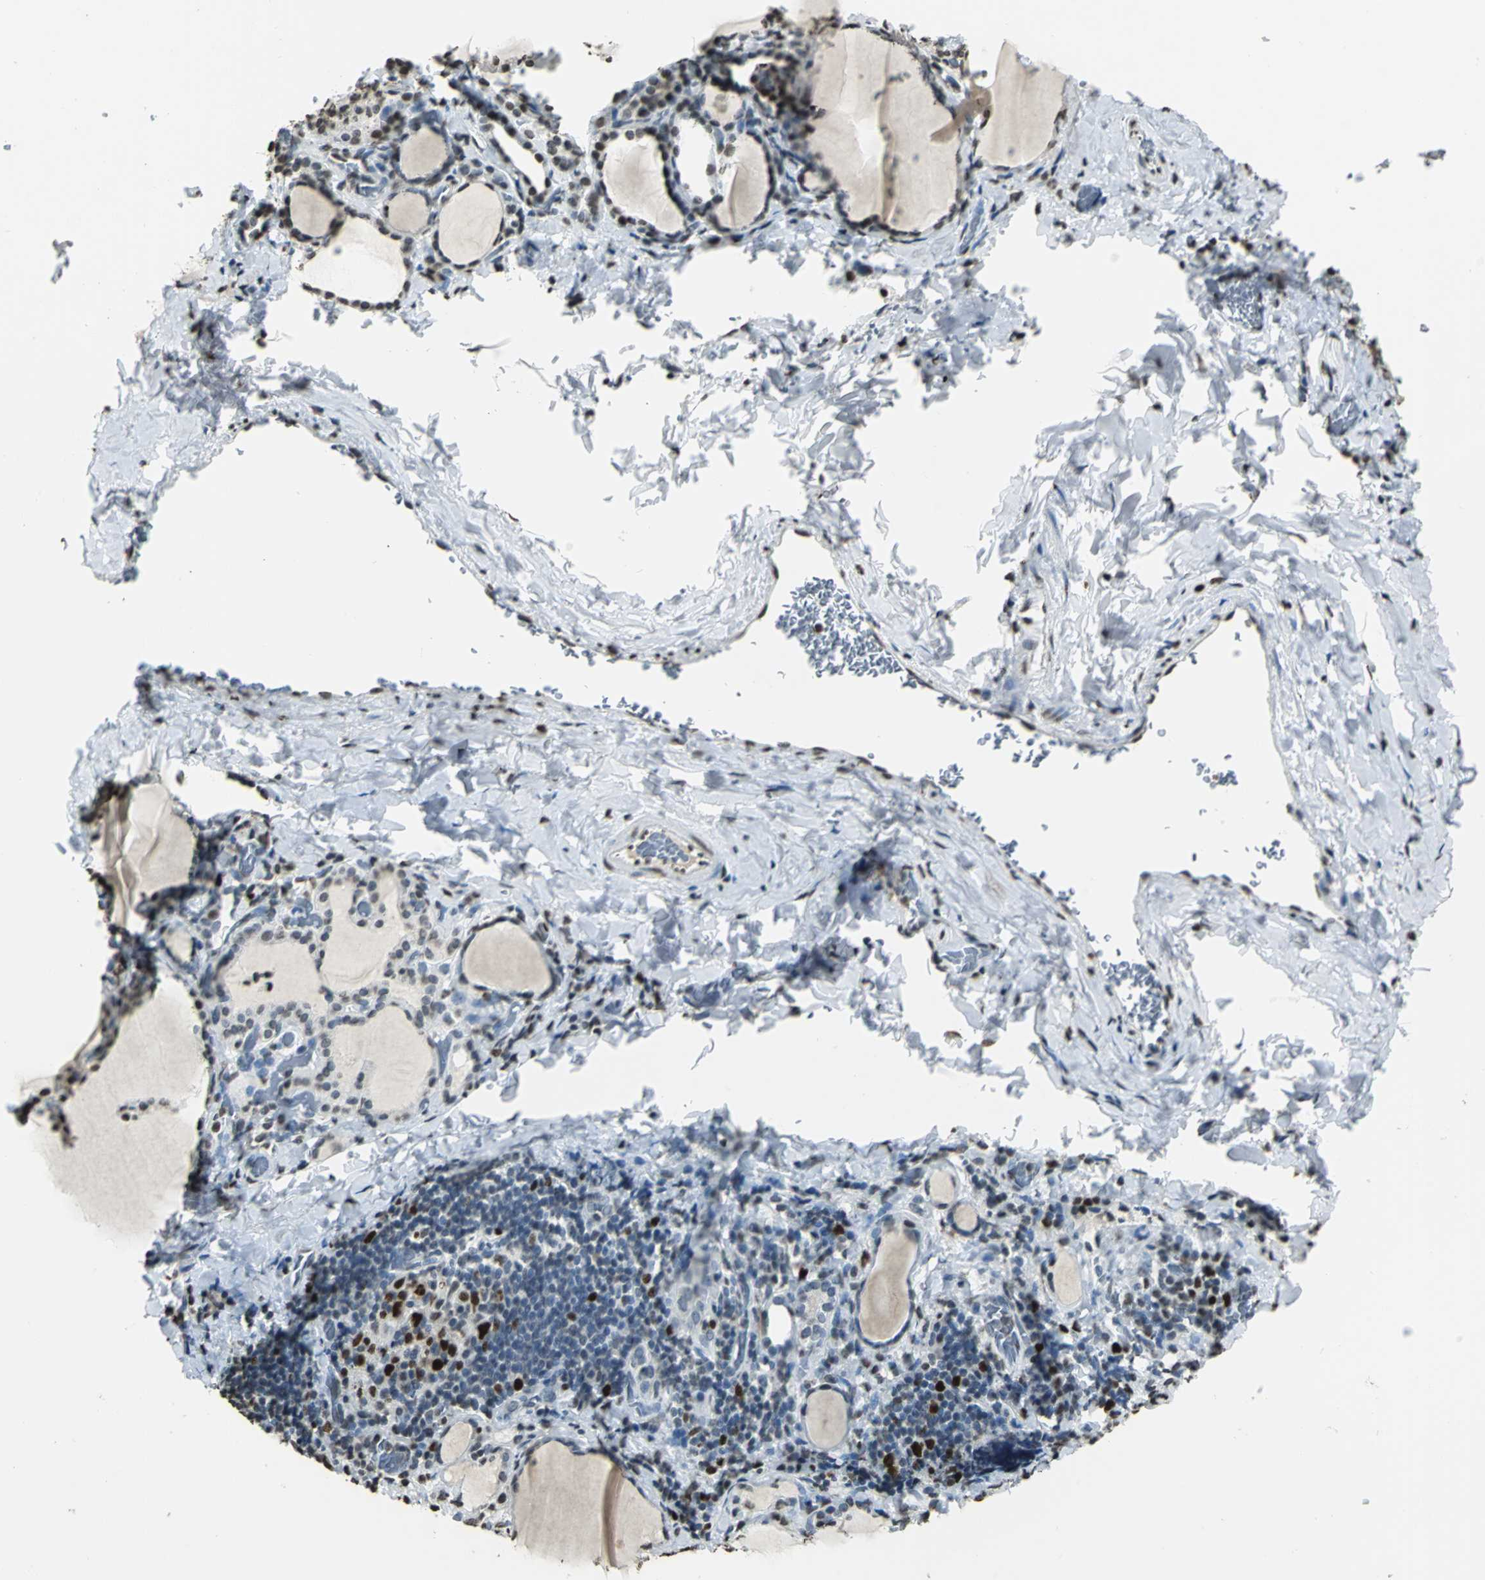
{"staining": {"intensity": "strong", "quantity": ">75%", "location": "nuclear"}, "tissue": "thyroid gland", "cell_type": "Glandular cells", "image_type": "normal", "snomed": [{"axis": "morphology", "description": "Normal tissue, NOS"}, {"axis": "morphology", "description": "Papillary adenocarcinoma, NOS"}, {"axis": "topography", "description": "Thyroid gland"}], "caption": "An immunohistochemistry histopathology image of benign tissue is shown. Protein staining in brown labels strong nuclear positivity in thyroid gland within glandular cells. Ihc stains the protein of interest in brown and the nuclei are stained blue.", "gene": "MCM4", "patient": {"sex": "female", "age": 30}}